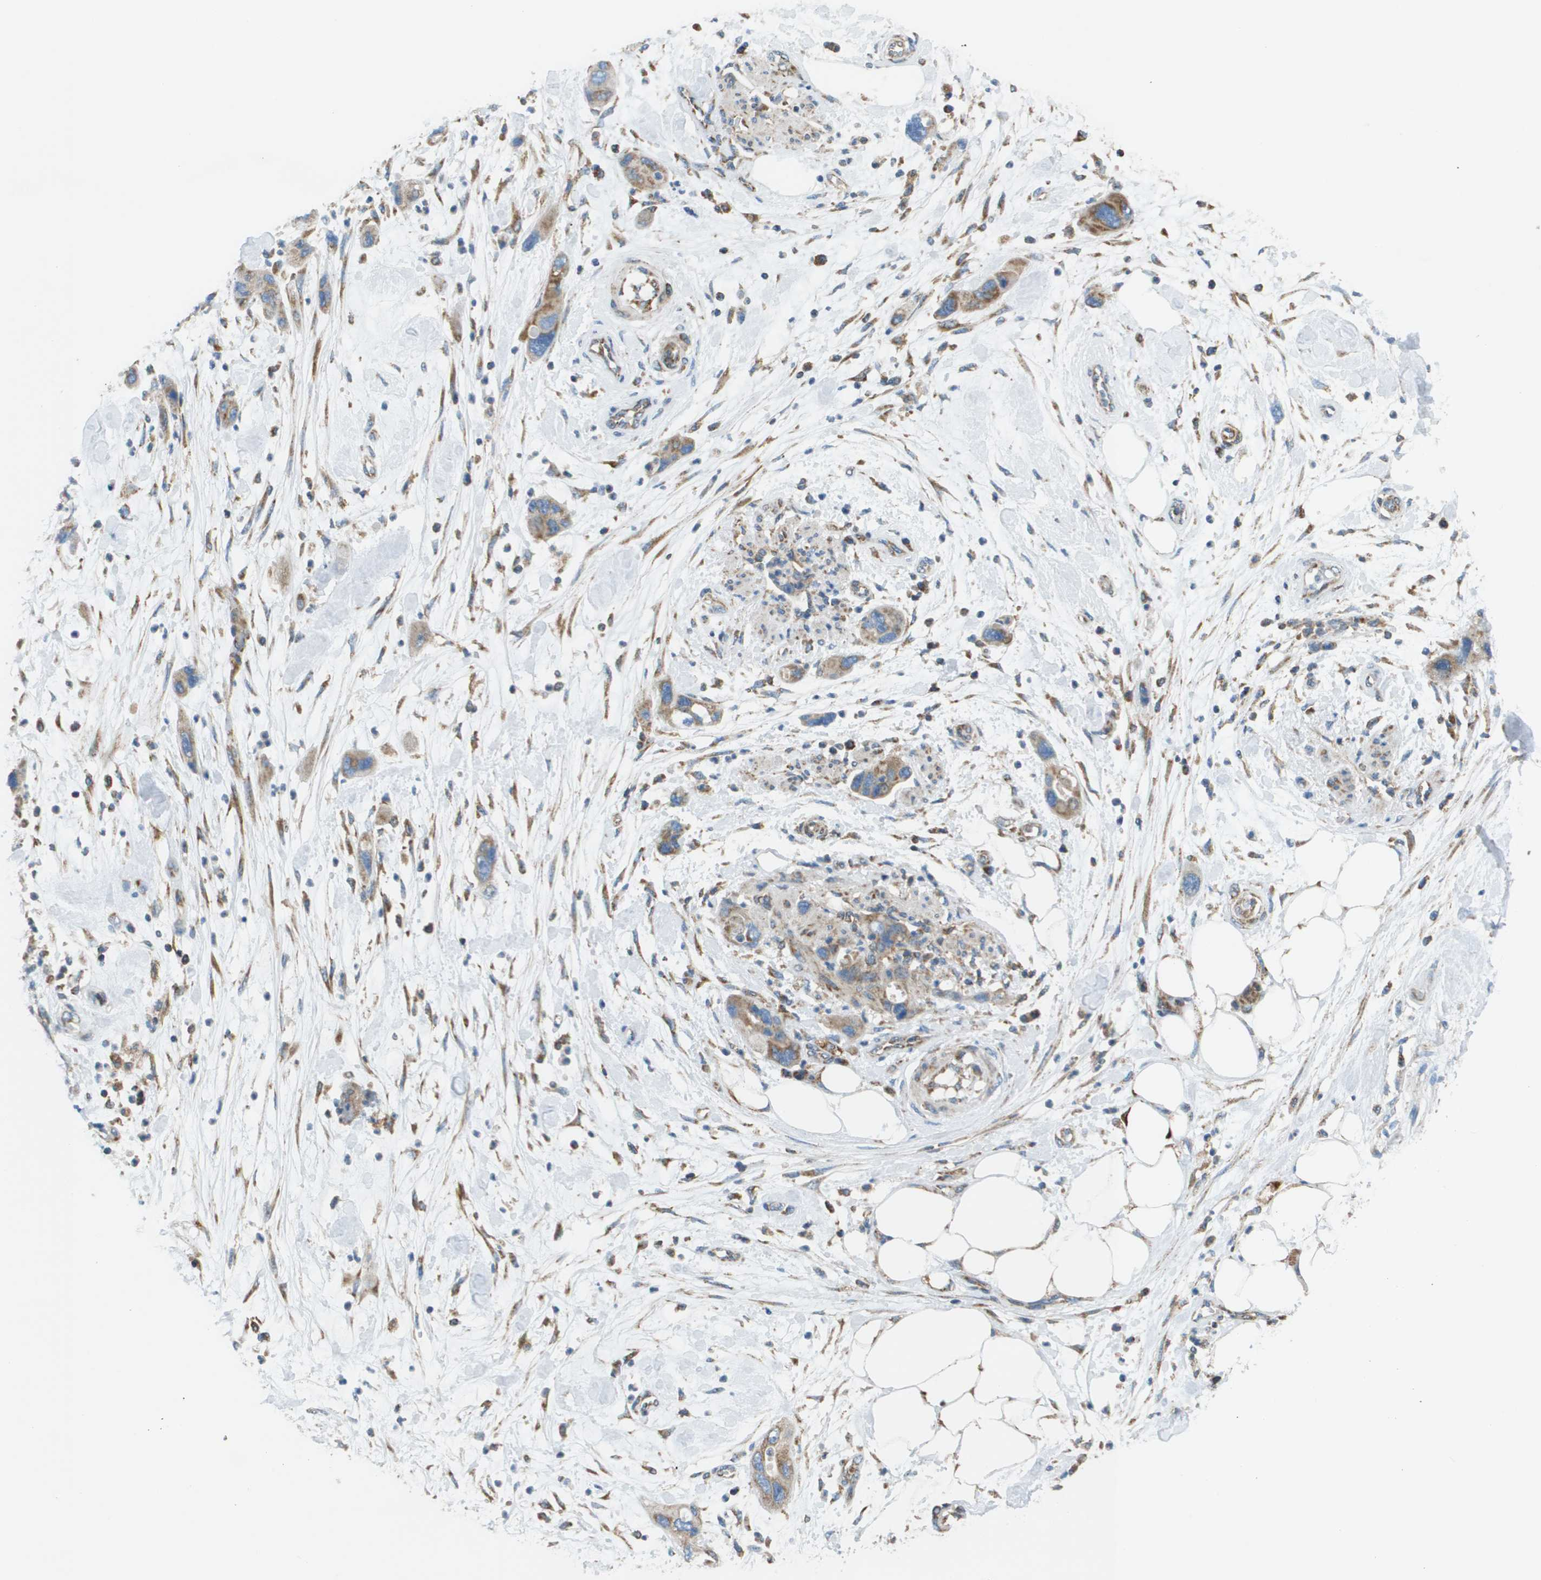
{"staining": {"intensity": "moderate", "quantity": ">75%", "location": "cytoplasmic/membranous"}, "tissue": "pancreatic cancer", "cell_type": "Tumor cells", "image_type": "cancer", "snomed": [{"axis": "morphology", "description": "Normal tissue, NOS"}, {"axis": "morphology", "description": "Adenocarcinoma, NOS"}, {"axis": "topography", "description": "Pancreas"}], "caption": "Pancreatic adenocarcinoma stained for a protein exhibits moderate cytoplasmic/membranous positivity in tumor cells. (DAB IHC with brightfield microscopy, high magnification).", "gene": "TAOK3", "patient": {"sex": "female", "age": 71}}